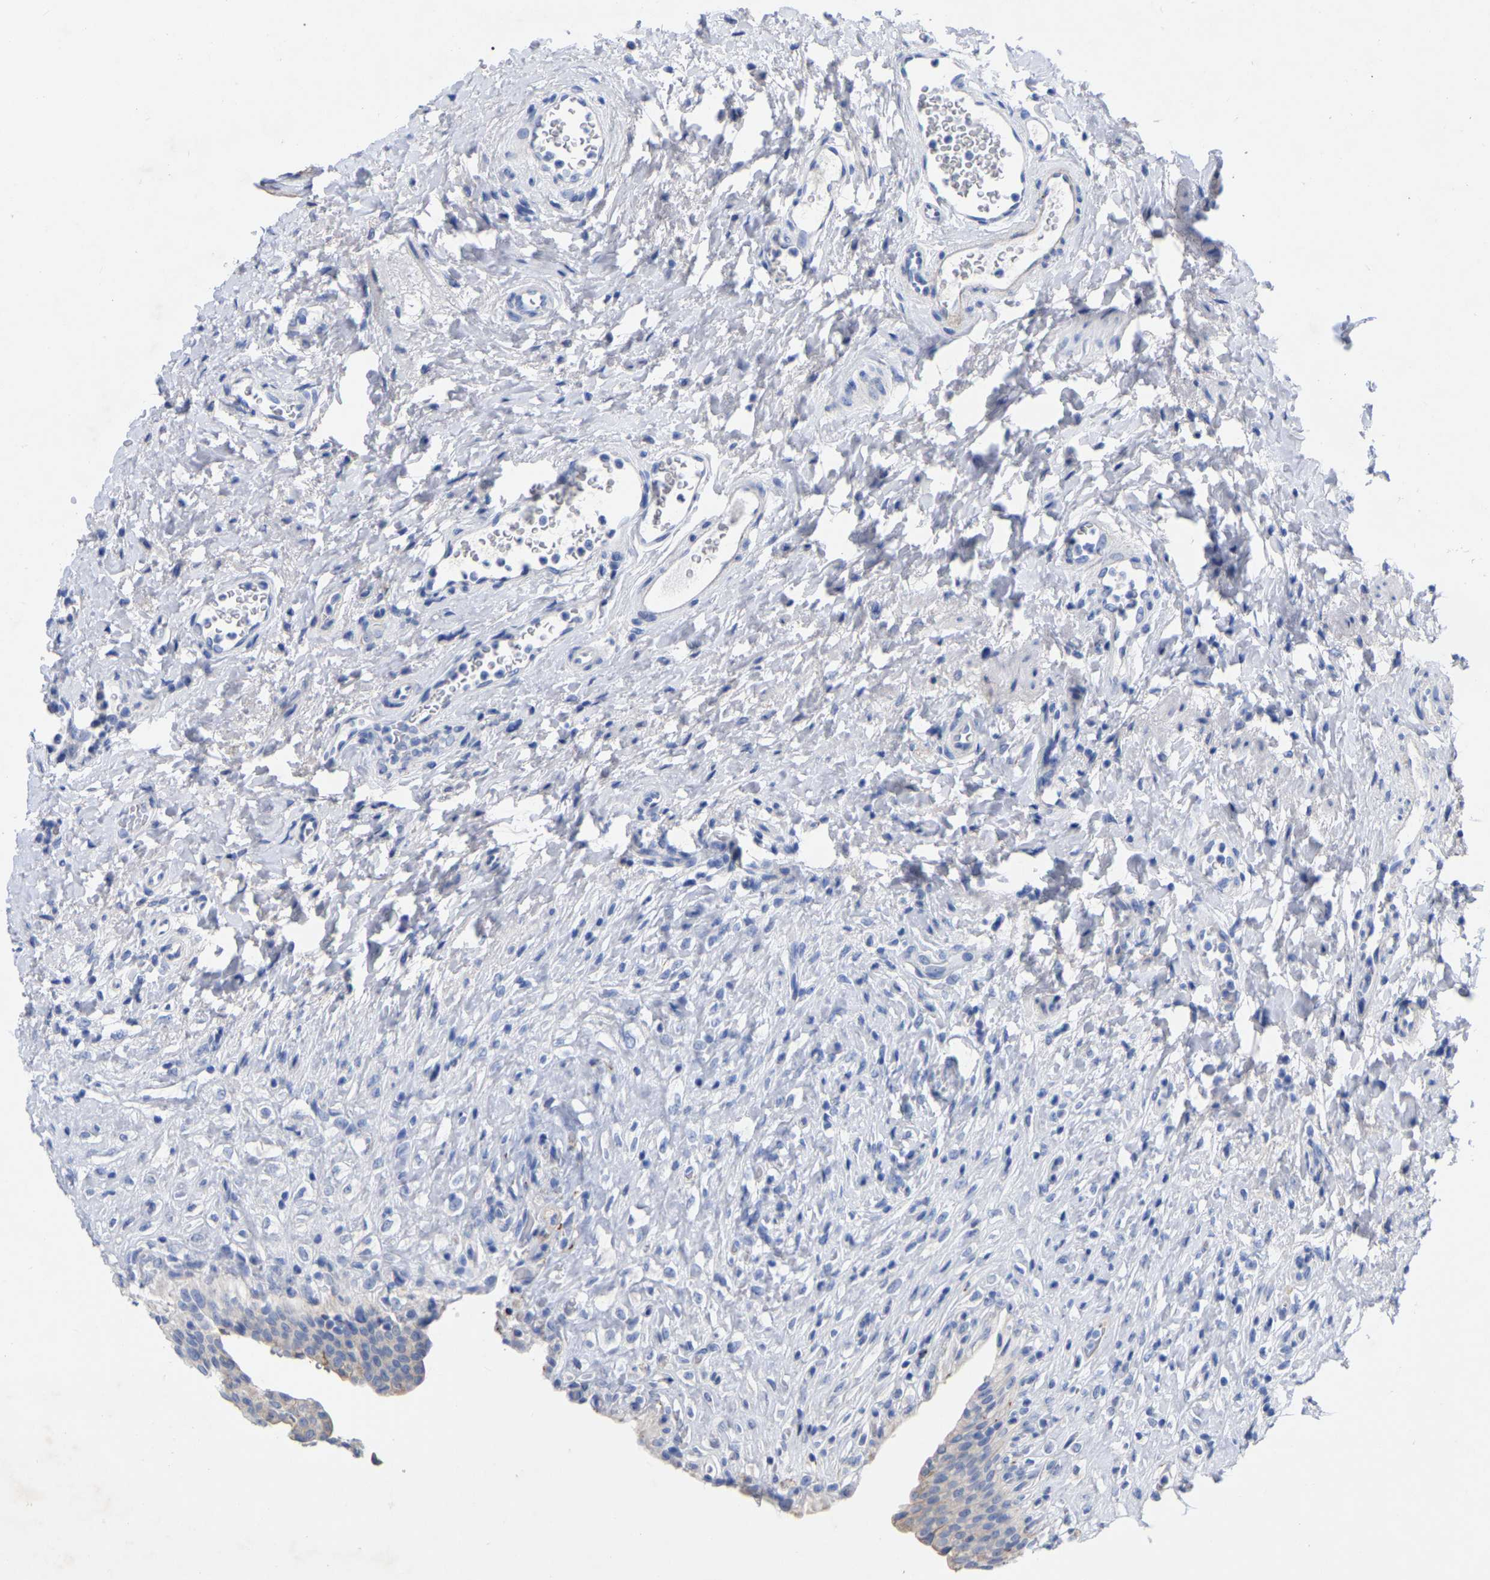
{"staining": {"intensity": "weak", "quantity": "<25%", "location": "cytoplasmic/membranous"}, "tissue": "urinary bladder", "cell_type": "Urothelial cells", "image_type": "normal", "snomed": [{"axis": "morphology", "description": "Urothelial carcinoma, High grade"}, {"axis": "topography", "description": "Urinary bladder"}], "caption": "An immunohistochemistry (IHC) histopathology image of normal urinary bladder is shown. There is no staining in urothelial cells of urinary bladder.", "gene": "STRIP2", "patient": {"sex": "male", "age": 46}}